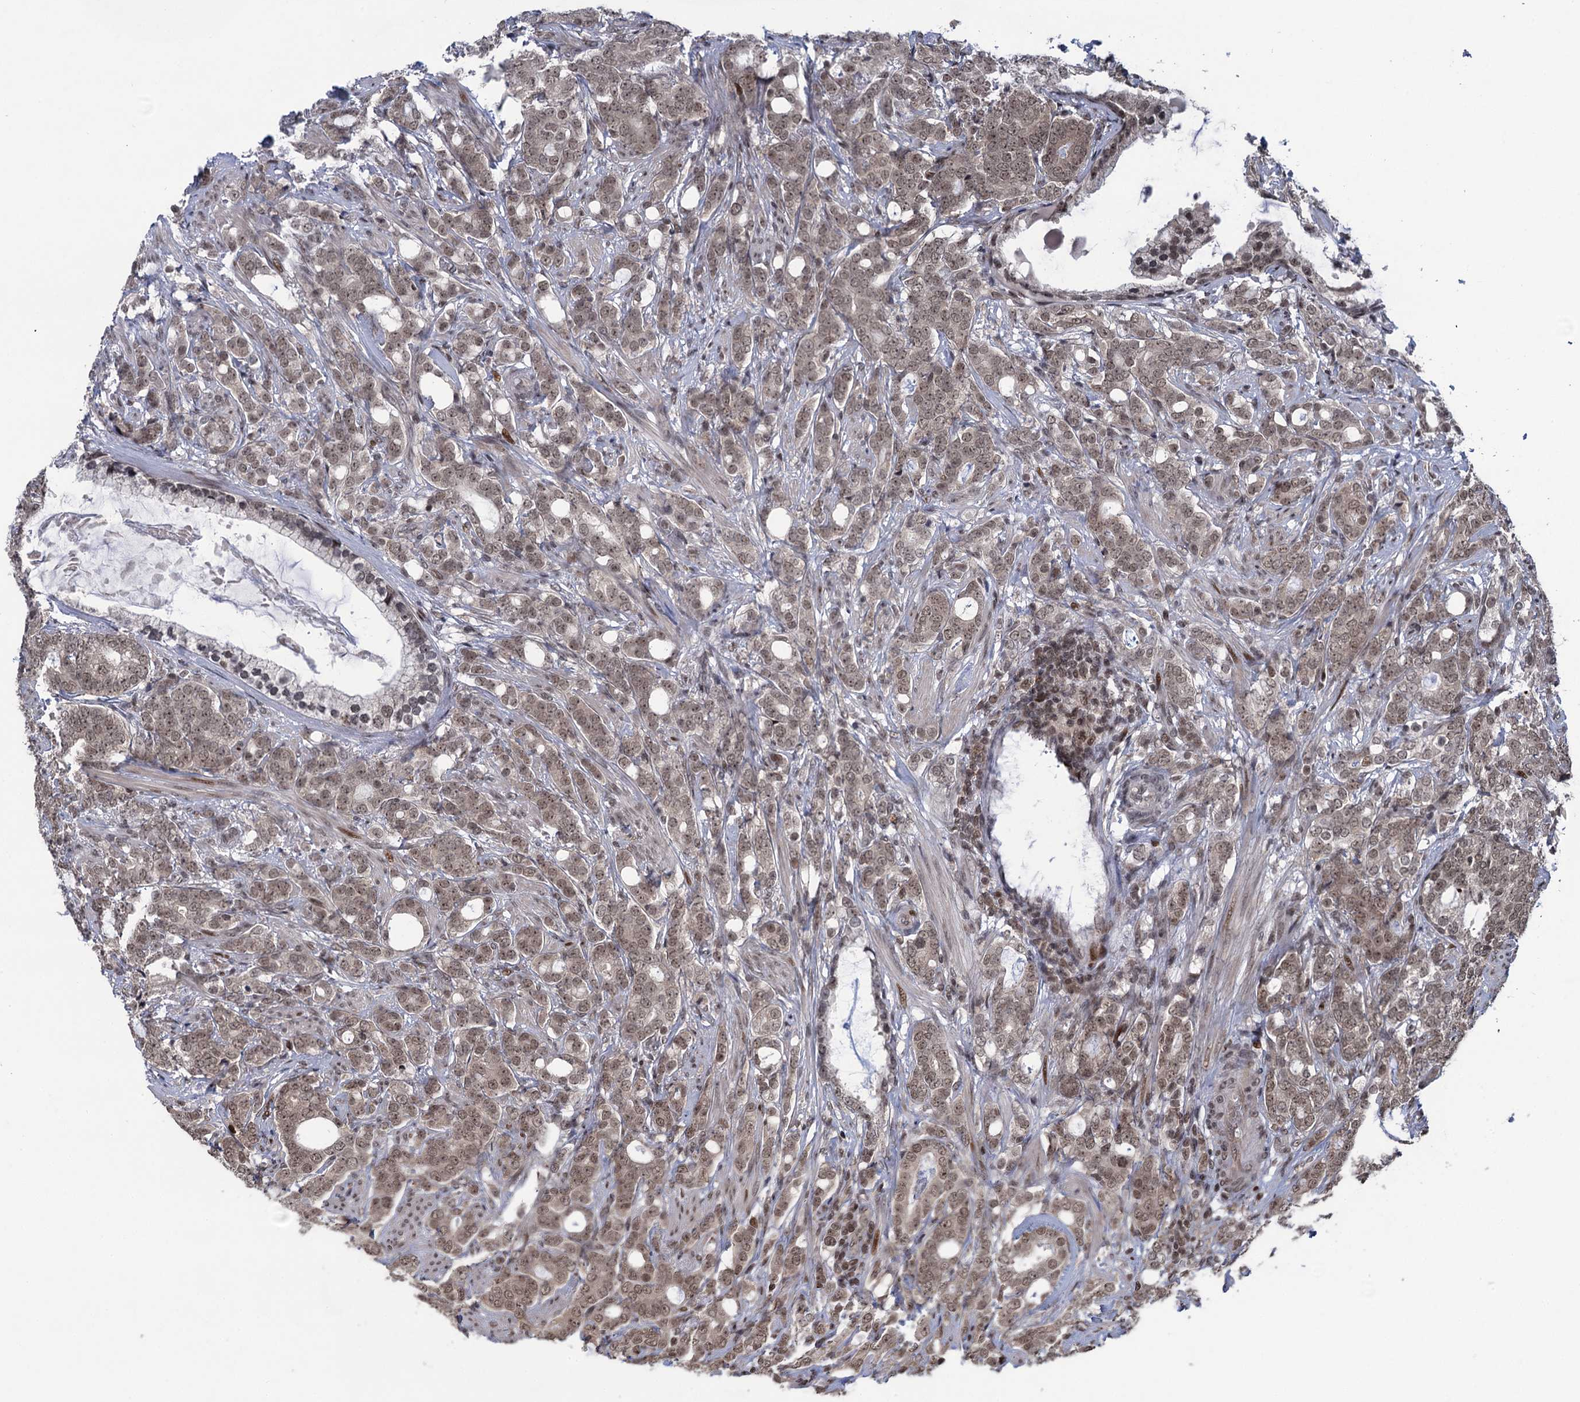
{"staining": {"intensity": "moderate", "quantity": ">75%", "location": "cytoplasmic/membranous,nuclear"}, "tissue": "prostate cancer", "cell_type": "Tumor cells", "image_type": "cancer", "snomed": [{"axis": "morphology", "description": "Adenocarcinoma, Low grade"}, {"axis": "topography", "description": "Prostate"}], "caption": "The photomicrograph displays staining of prostate cancer (adenocarcinoma (low-grade)), revealing moderate cytoplasmic/membranous and nuclear protein staining (brown color) within tumor cells.", "gene": "ZNF169", "patient": {"sex": "male", "age": 71}}